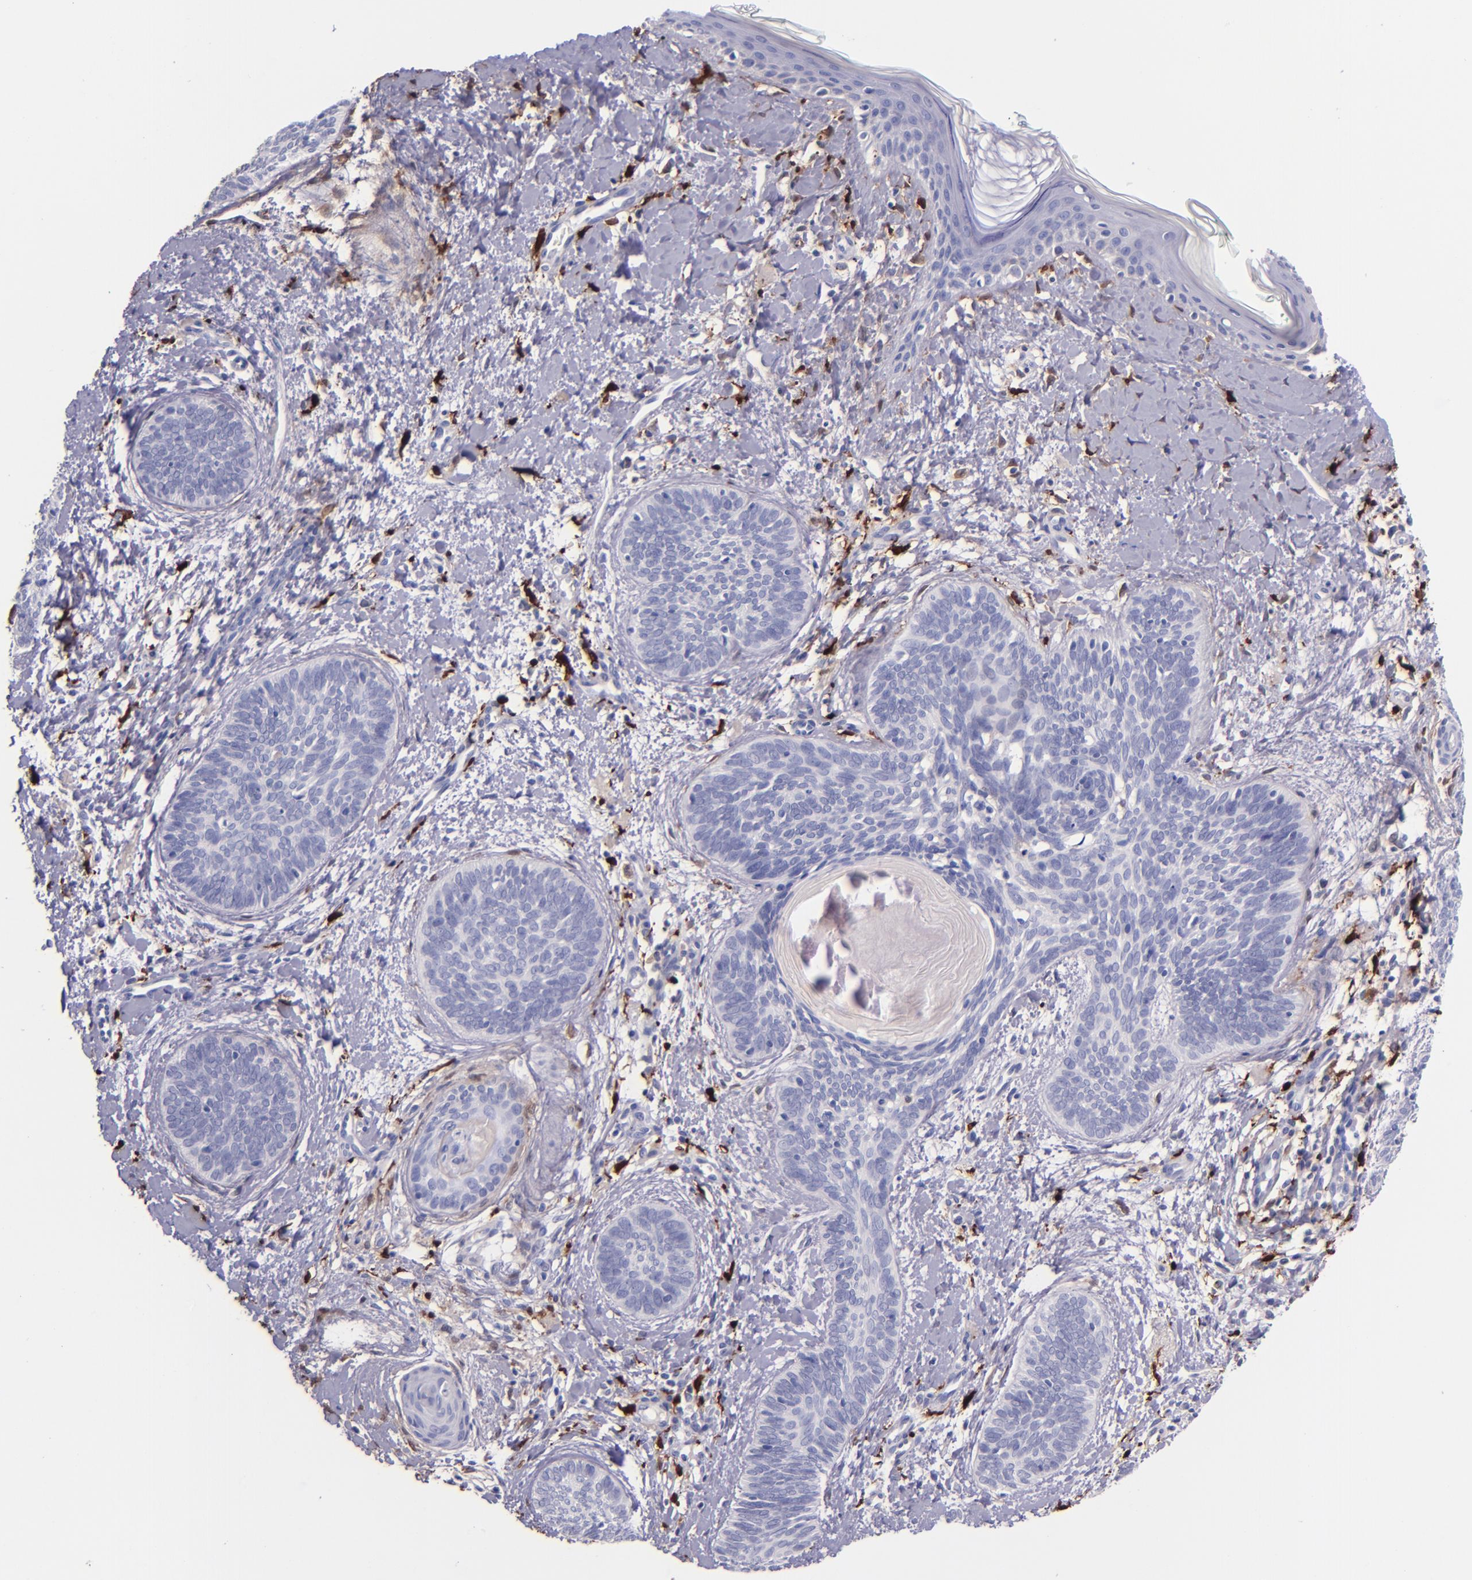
{"staining": {"intensity": "negative", "quantity": "none", "location": "none"}, "tissue": "skin cancer", "cell_type": "Tumor cells", "image_type": "cancer", "snomed": [{"axis": "morphology", "description": "Basal cell carcinoma"}, {"axis": "topography", "description": "Skin"}], "caption": "Histopathology image shows no protein staining in tumor cells of skin cancer (basal cell carcinoma) tissue.", "gene": "F13A1", "patient": {"sex": "female", "age": 81}}